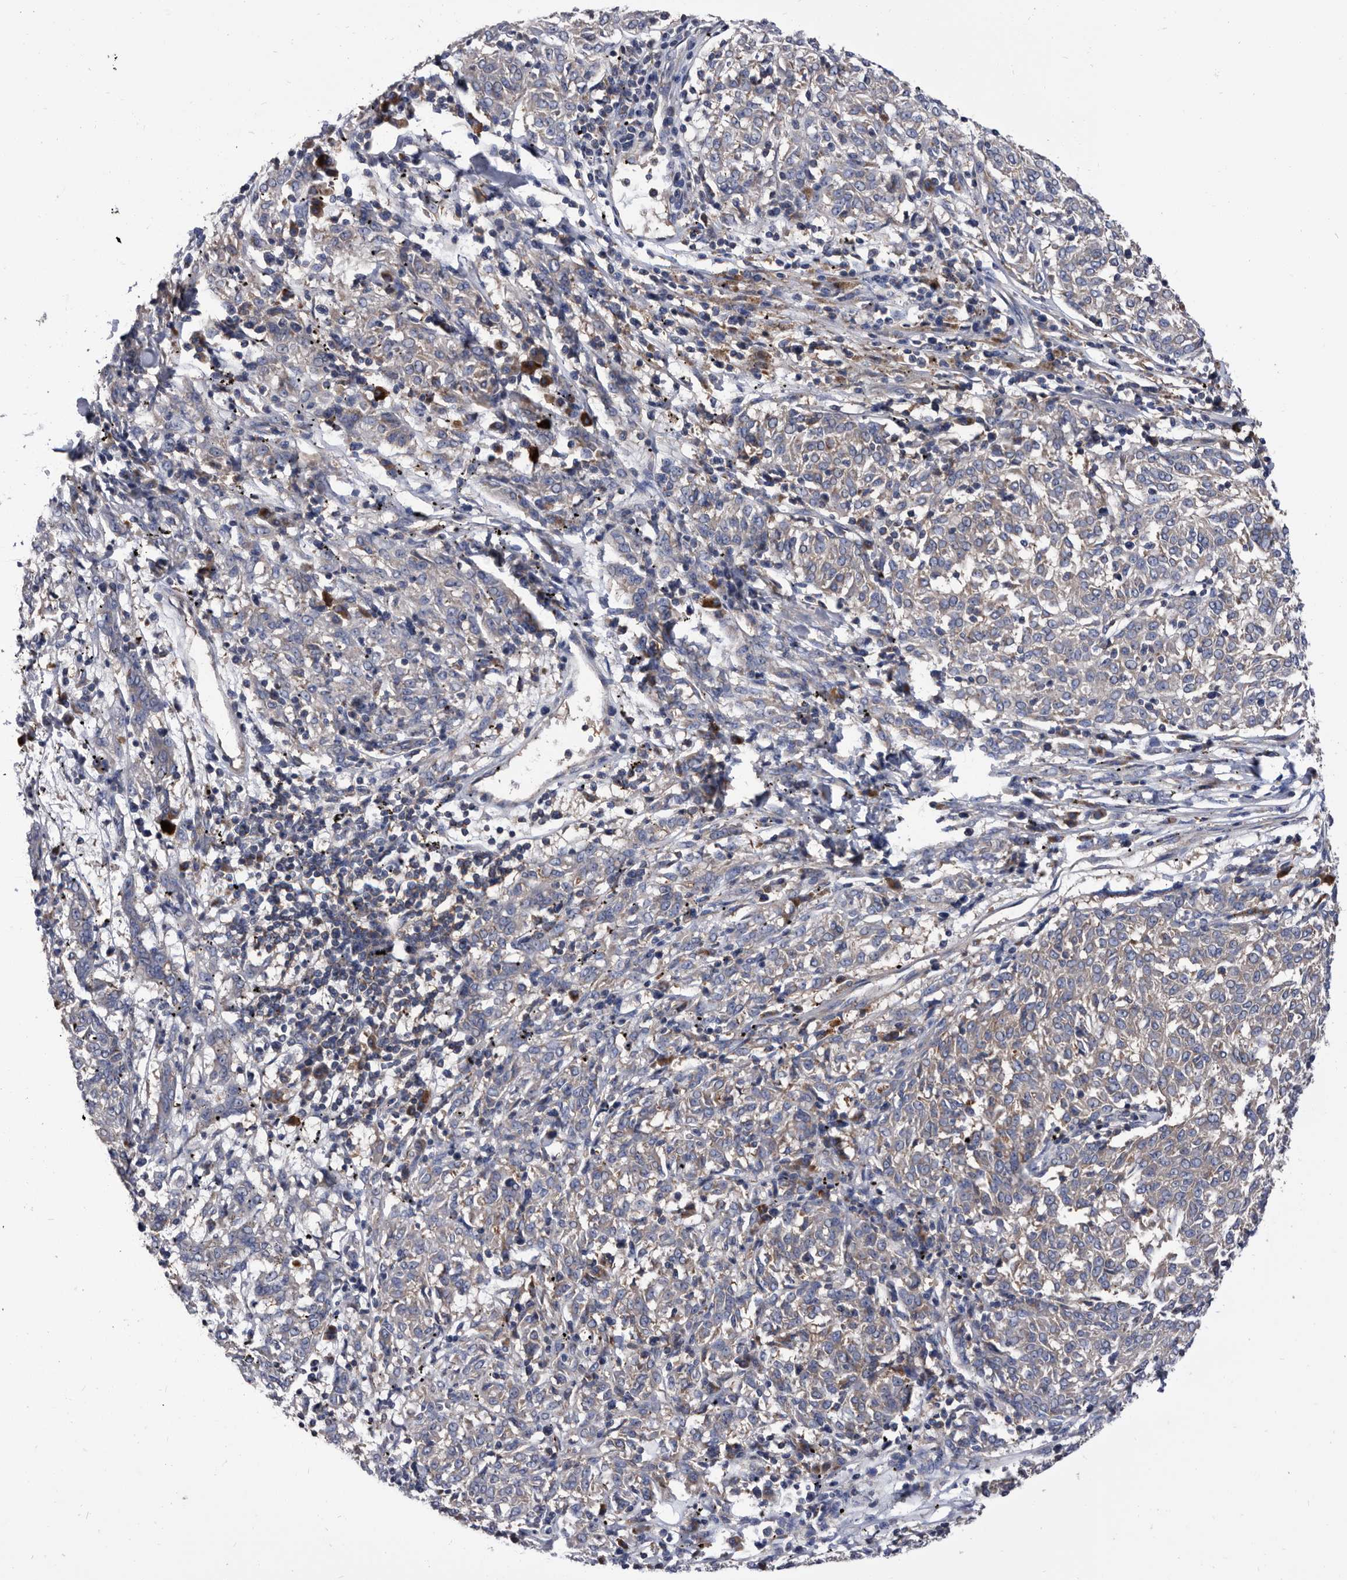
{"staining": {"intensity": "negative", "quantity": "none", "location": "none"}, "tissue": "melanoma", "cell_type": "Tumor cells", "image_type": "cancer", "snomed": [{"axis": "morphology", "description": "Malignant melanoma, NOS"}, {"axis": "topography", "description": "Skin"}], "caption": "A high-resolution histopathology image shows immunohistochemistry staining of malignant melanoma, which exhibits no significant staining in tumor cells.", "gene": "DTNBP1", "patient": {"sex": "female", "age": 72}}